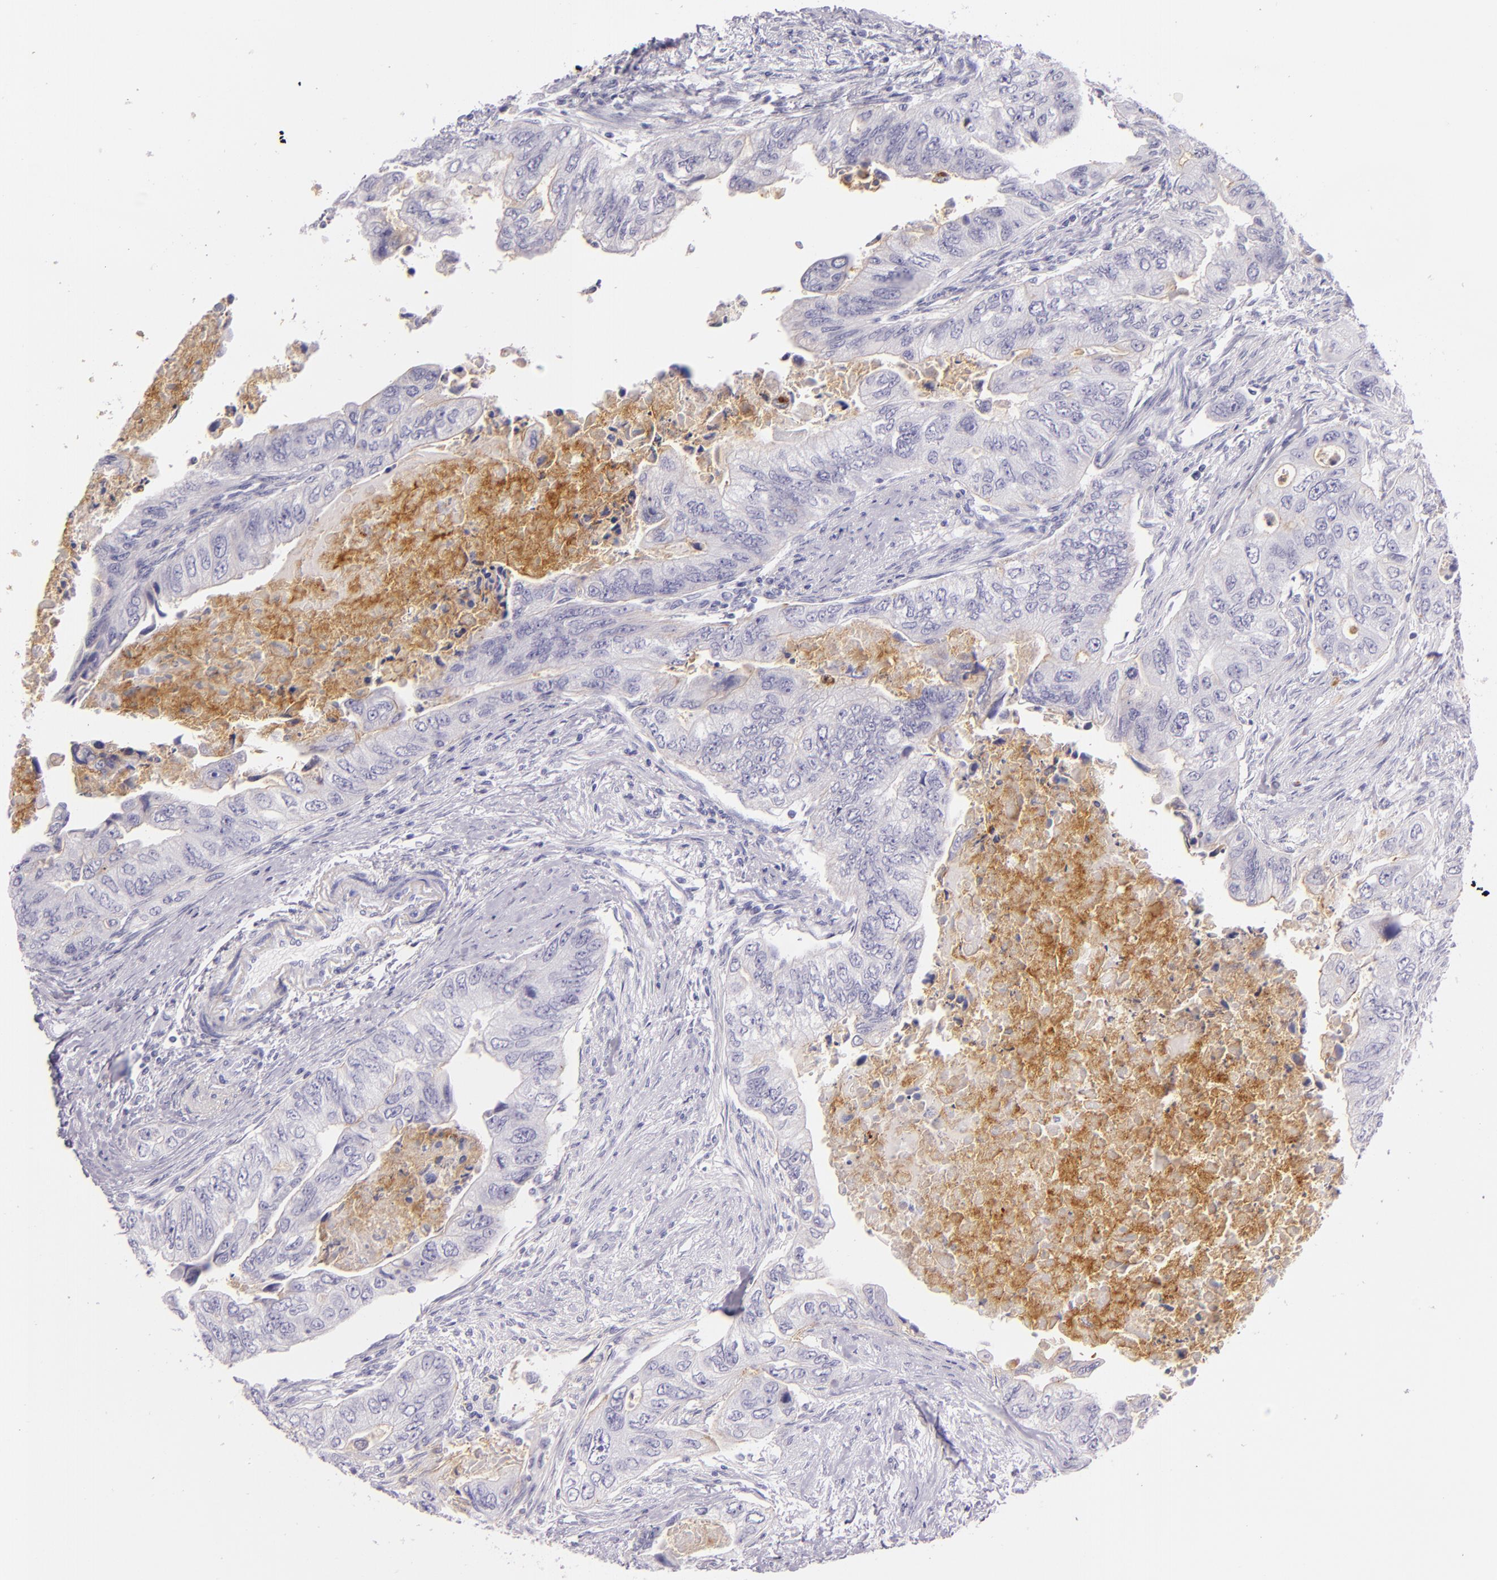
{"staining": {"intensity": "negative", "quantity": "none", "location": "none"}, "tissue": "colorectal cancer", "cell_type": "Tumor cells", "image_type": "cancer", "snomed": [{"axis": "morphology", "description": "Adenocarcinoma, NOS"}, {"axis": "topography", "description": "Colon"}], "caption": "Immunohistochemical staining of colorectal cancer (adenocarcinoma) demonstrates no significant staining in tumor cells.", "gene": "CEACAM1", "patient": {"sex": "female", "age": 11}}